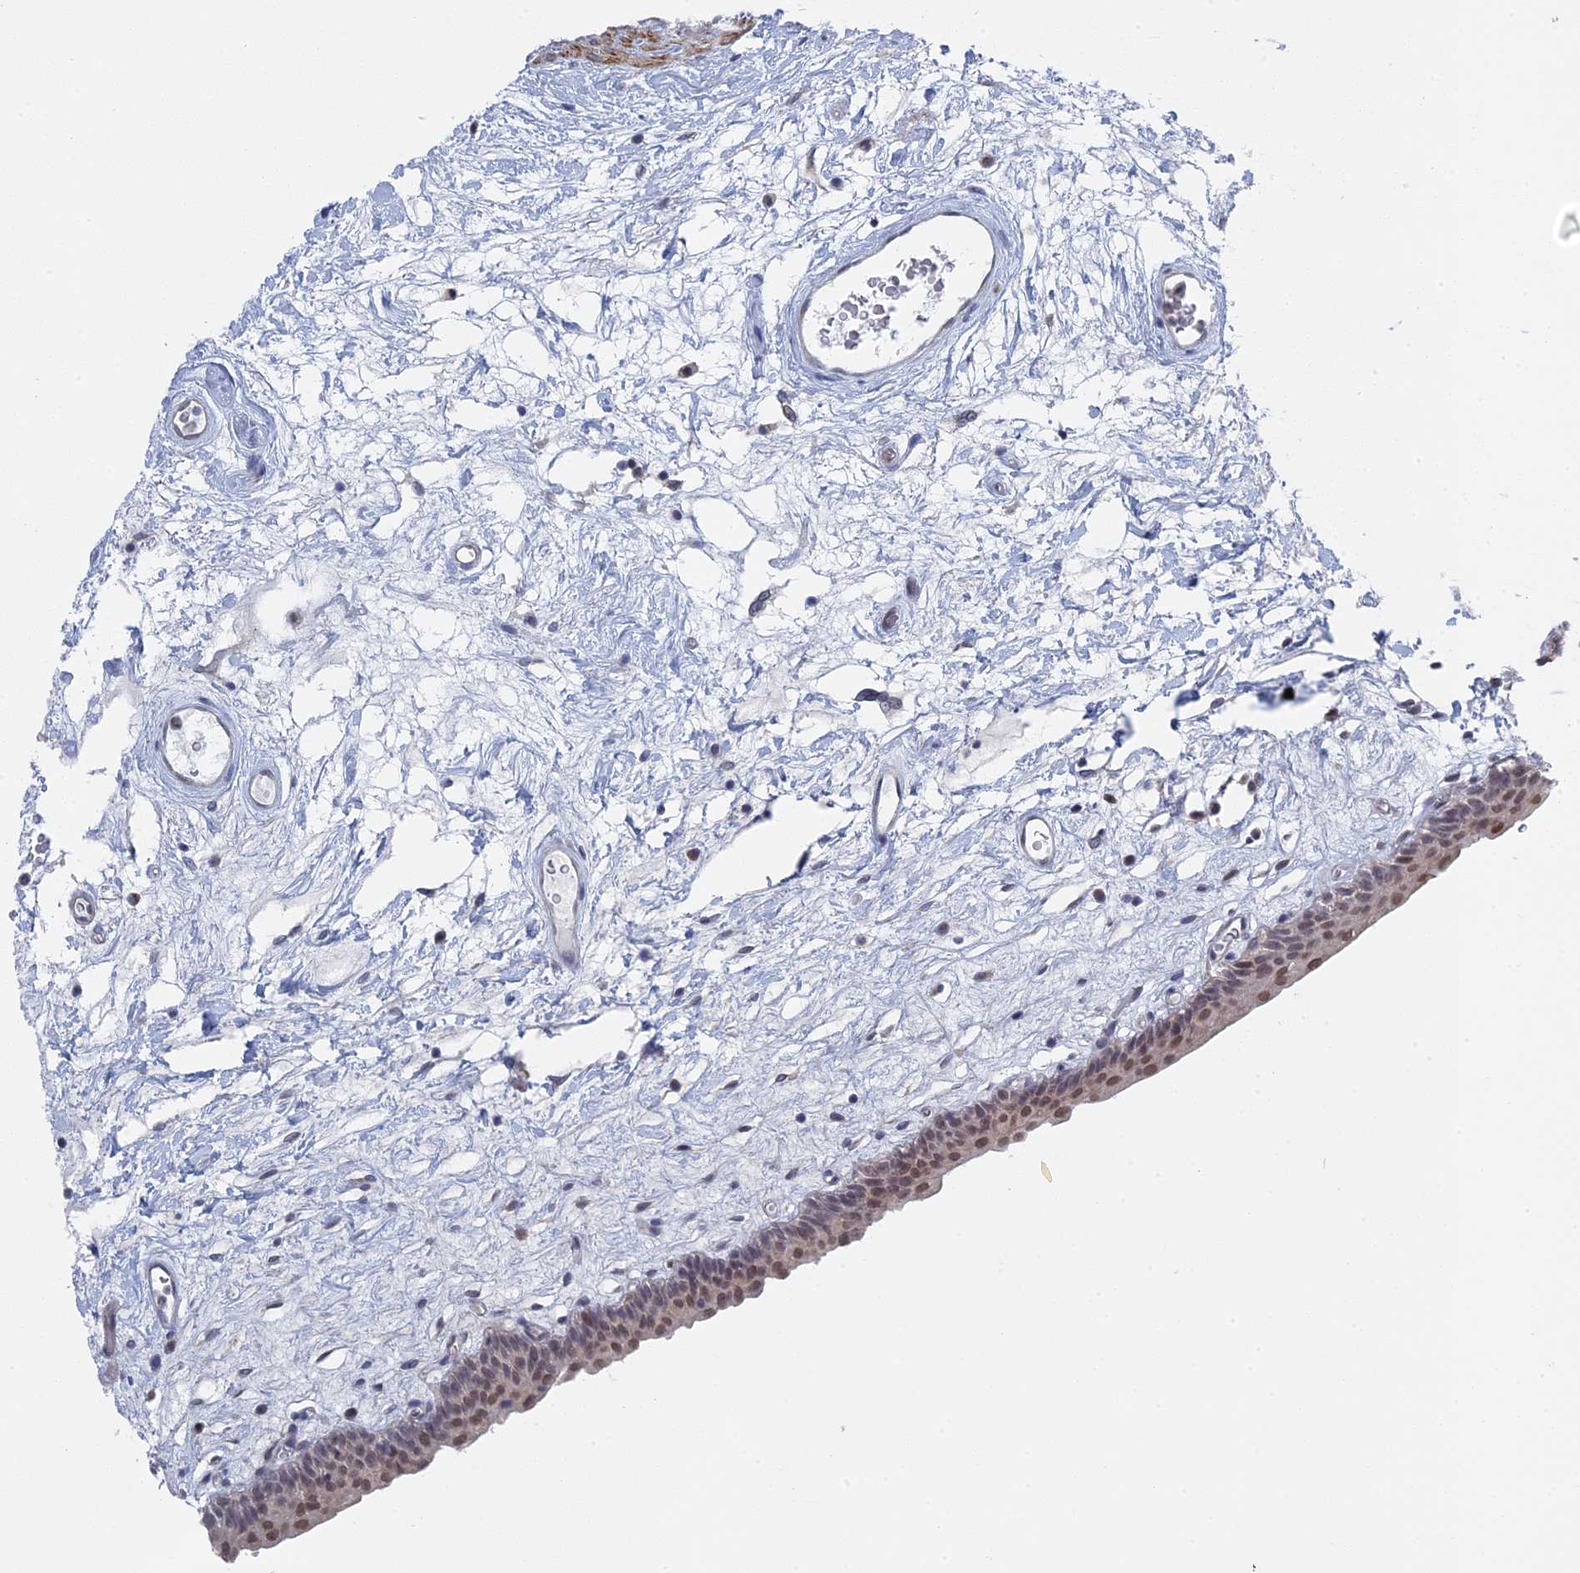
{"staining": {"intensity": "moderate", "quantity": "25%-75%", "location": "nuclear"}, "tissue": "urinary bladder", "cell_type": "Urothelial cells", "image_type": "normal", "snomed": [{"axis": "morphology", "description": "Normal tissue, NOS"}, {"axis": "topography", "description": "Urinary bladder"}], "caption": "Urothelial cells display moderate nuclear positivity in about 25%-75% of cells in benign urinary bladder. (IHC, brightfield microscopy, high magnification).", "gene": "MTRF1", "patient": {"sex": "male", "age": 83}}